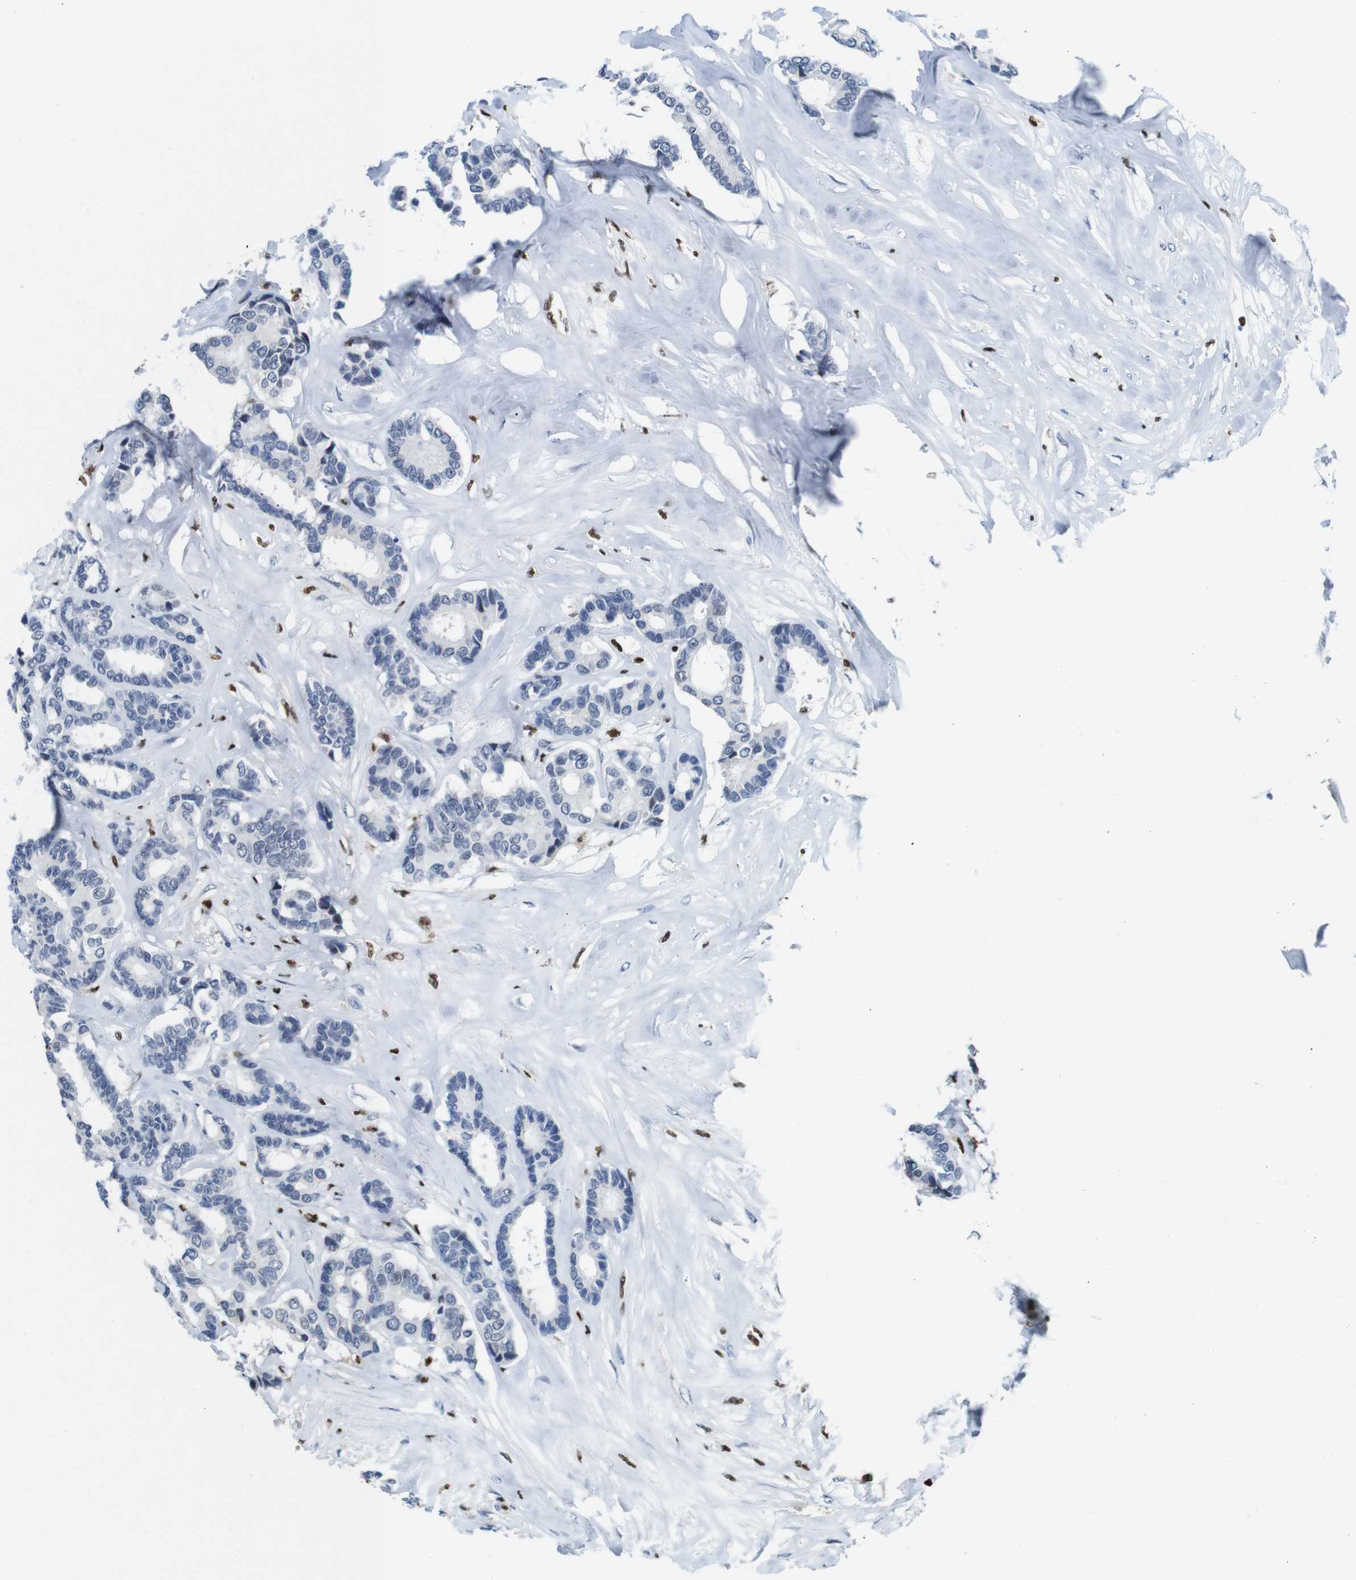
{"staining": {"intensity": "negative", "quantity": "none", "location": "none"}, "tissue": "breast cancer", "cell_type": "Tumor cells", "image_type": "cancer", "snomed": [{"axis": "morphology", "description": "Duct carcinoma"}, {"axis": "topography", "description": "Breast"}], "caption": "This is an immunohistochemistry photomicrograph of infiltrating ductal carcinoma (breast). There is no expression in tumor cells.", "gene": "IRF8", "patient": {"sex": "female", "age": 87}}